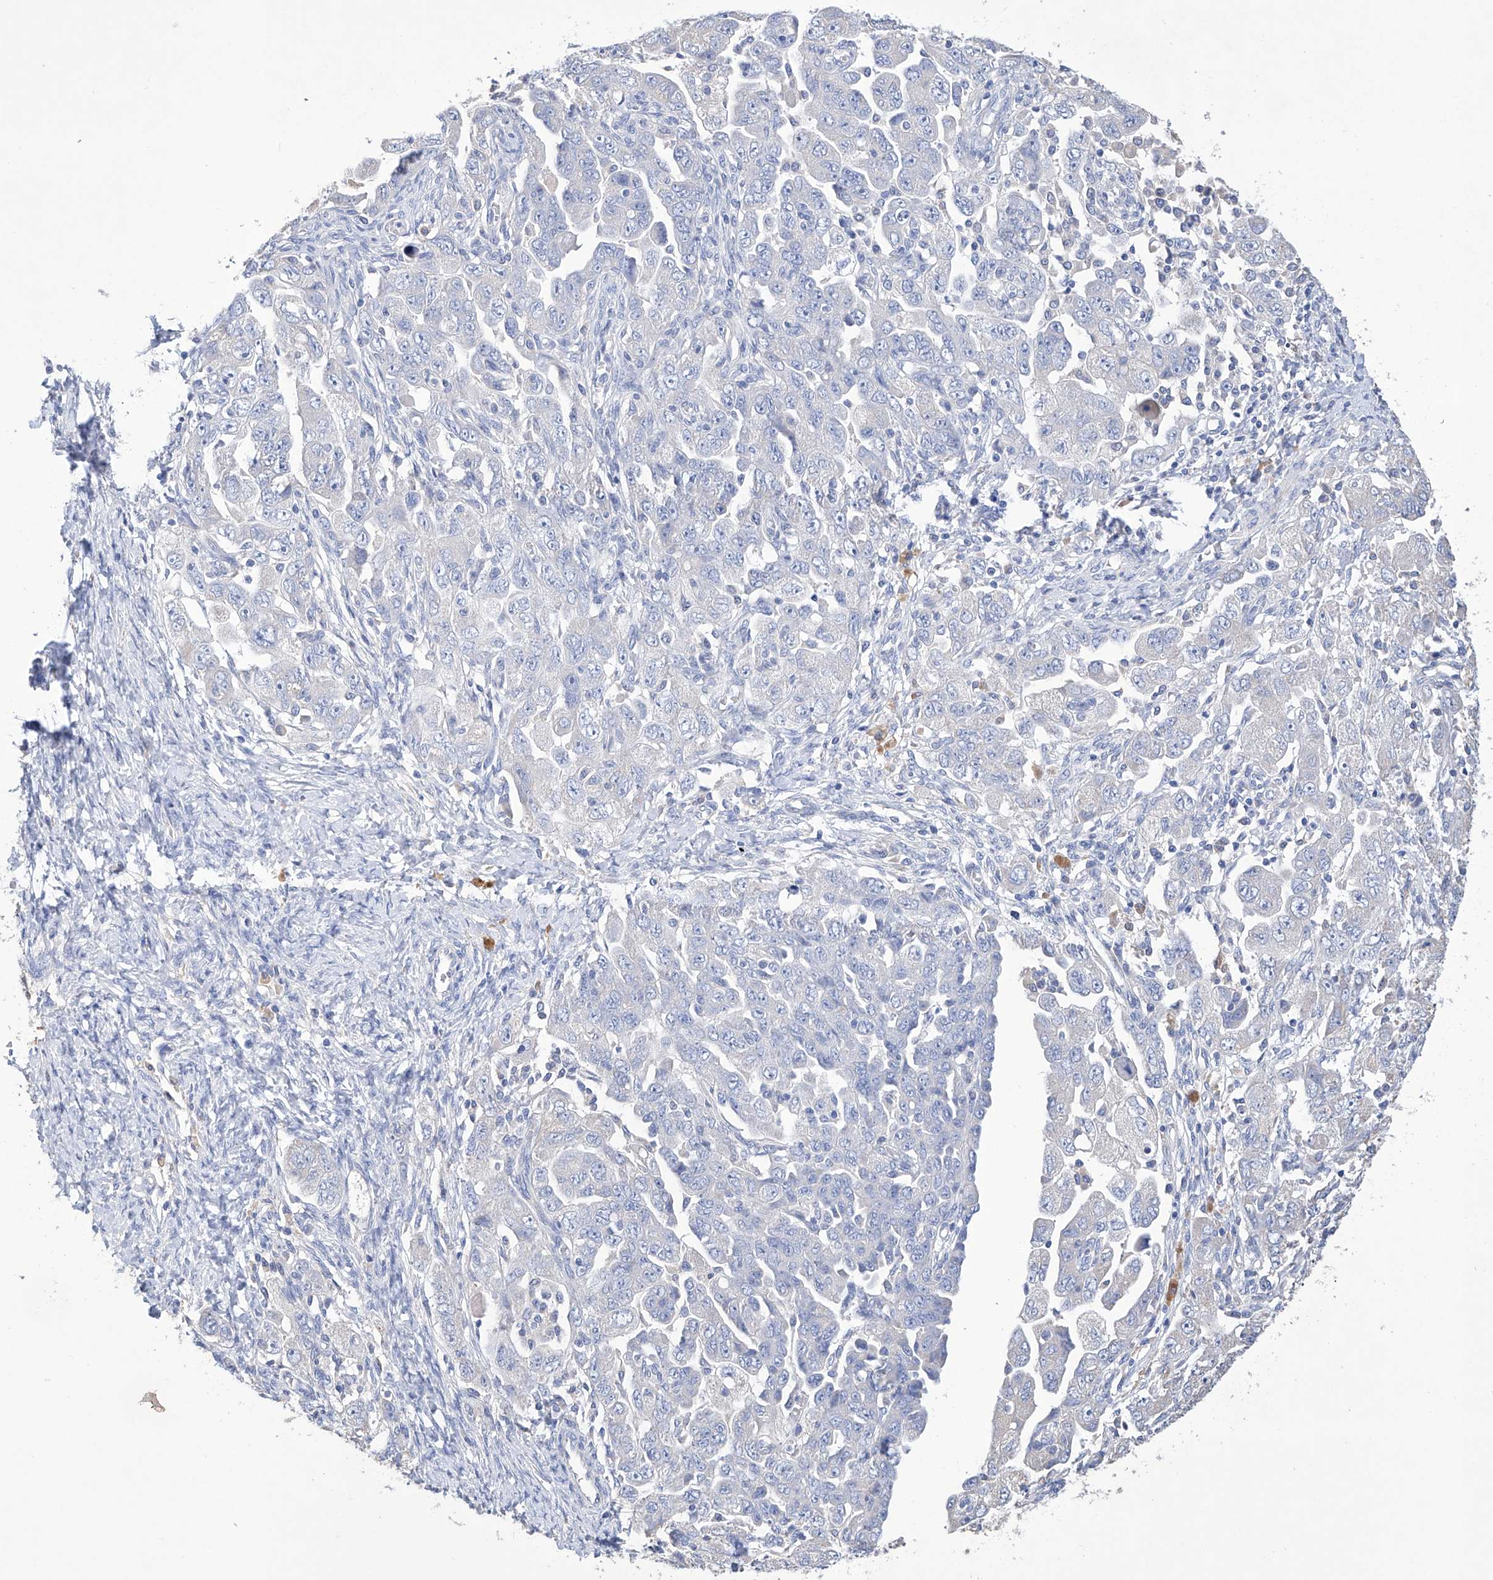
{"staining": {"intensity": "negative", "quantity": "none", "location": "none"}, "tissue": "ovarian cancer", "cell_type": "Tumor cells", "image_type": "cancer", "snomed": [{"axis": "morphology", "description": "Carcinoma, NOS"}, {"axis": "morphology", "description": "Cystadenocarcinoma, serous, NOS"}, {"axis": "topography", "description": "Ovary"}], "caption": "This is an IHC micrograph of human ovarian cancer (carcinoma). There is no expression in tumor cells.", "gene": "AFG1L", "patient": {"sex": "female", "age": 69}}